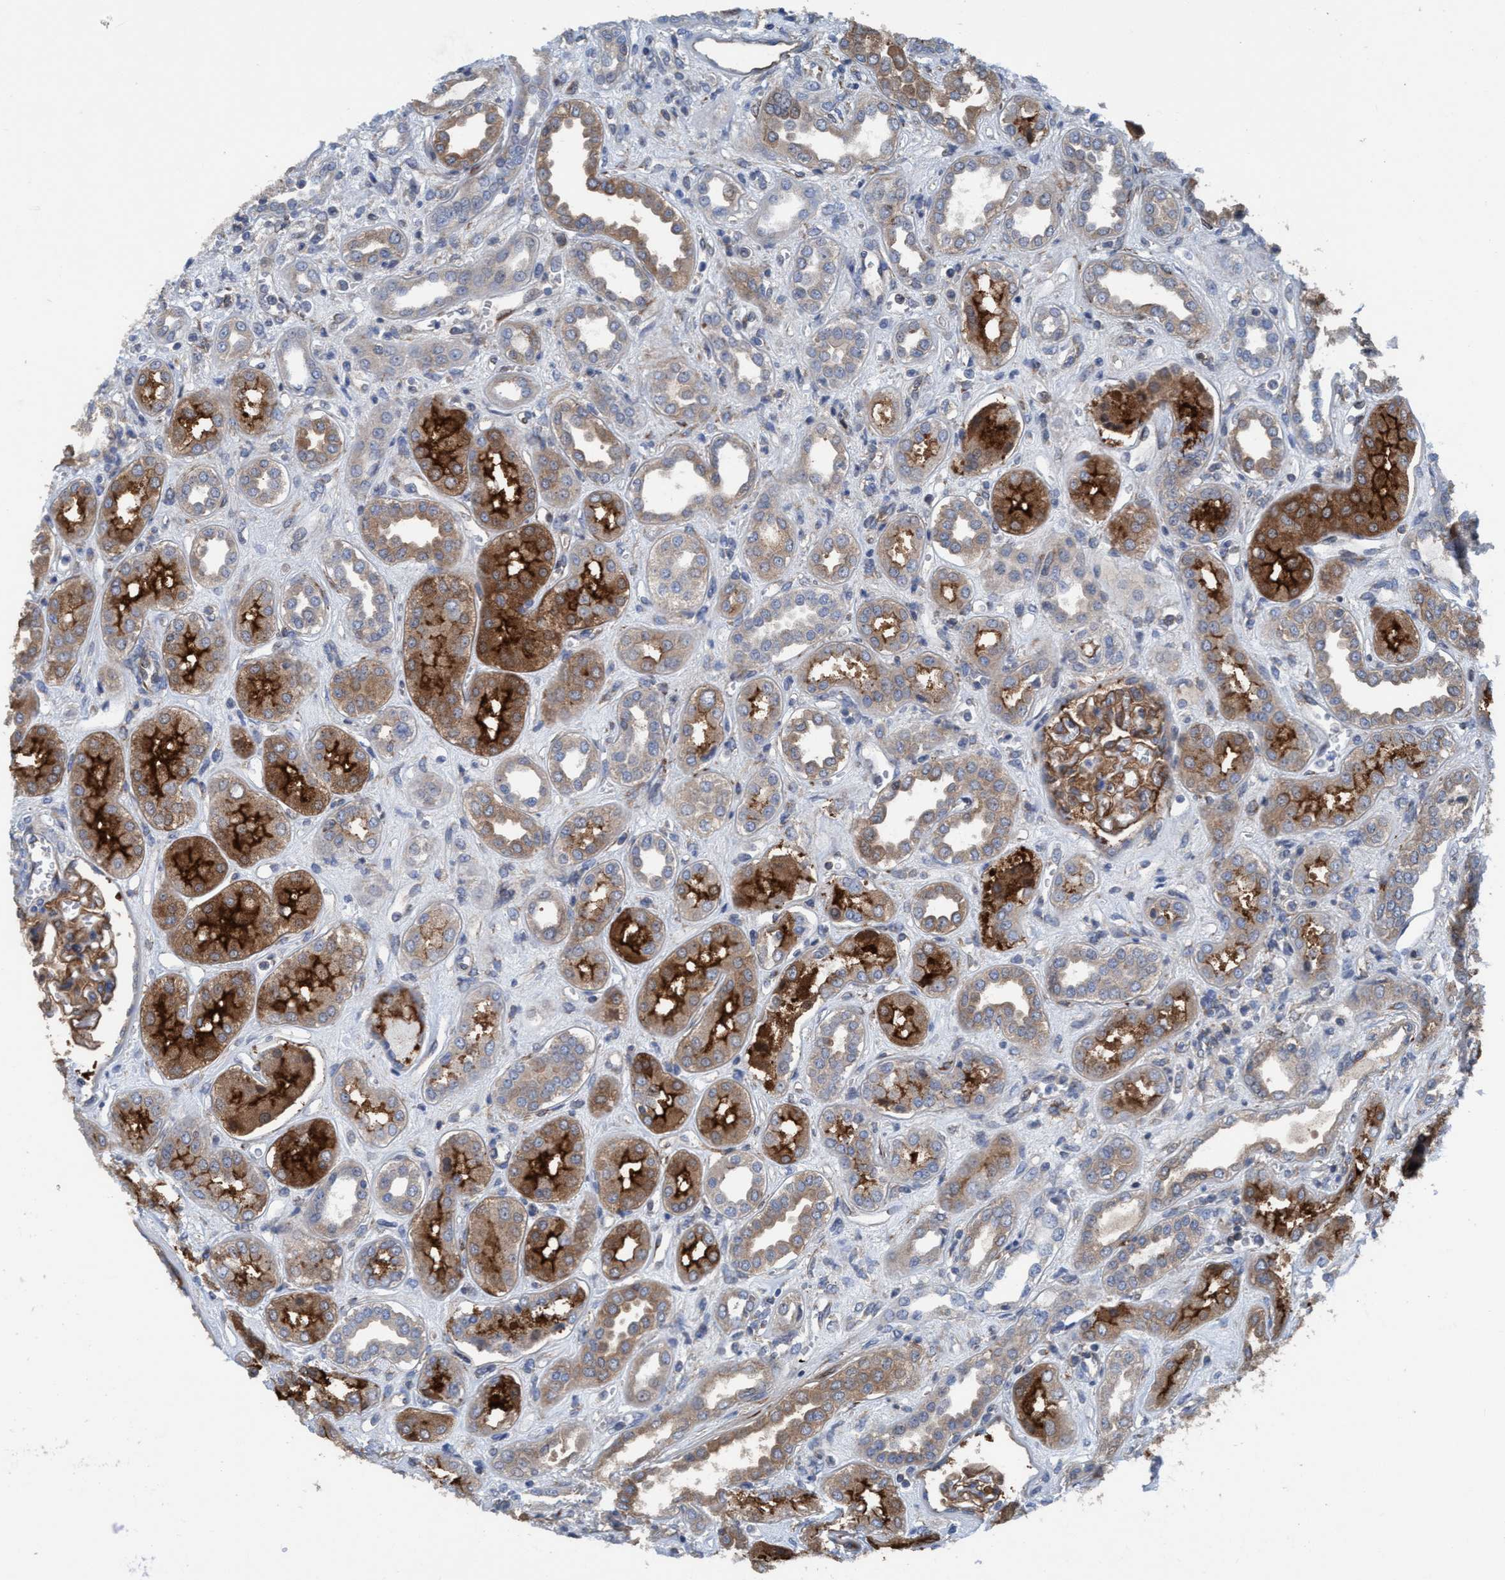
{"staining": {"intensity": "moderate", "quantity": ">75%", "location": "cytoplasmic/membranous"}, "tissue": "kidney", "cell_type": "Cells in glomeruli", "image_type": "normal", "snomed": [{"axis": "morphology", "description": "Normal tissue, NOS"}, {"axis": "topography", "description": "Kidney"}], "caption": "Protein analysis of unremarkable kidney displays moderate cytoplasmic/membranous expression in approximately >75% of cells in glomeruli. The staining was performed using DAB, with brown indicating positive protein expression. Nuclei are stained blue with hematoxylin.", "gene": "NMT1", "patient": {"sex": "male", "age": 59}}